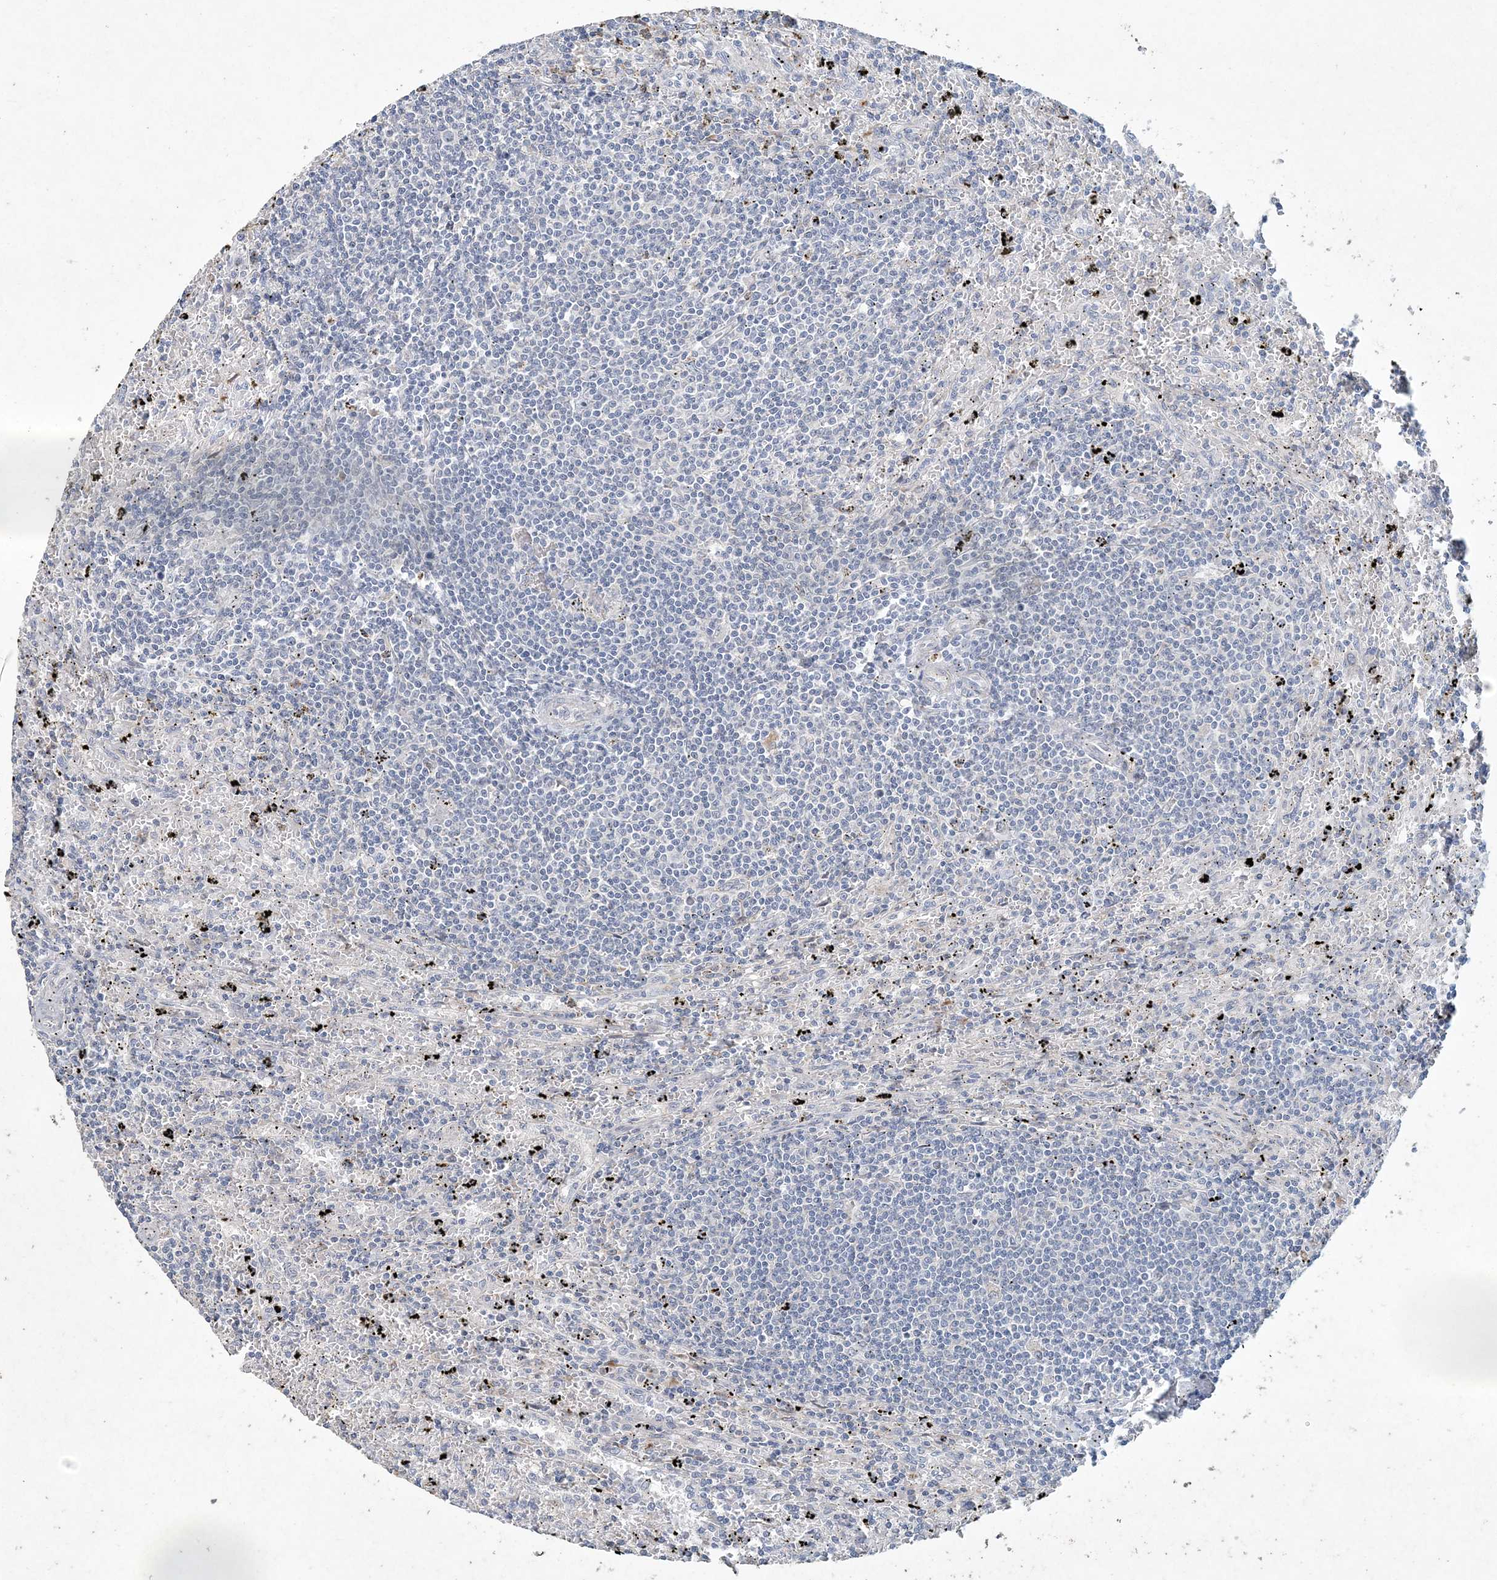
{"staining": {"intensity": "negative", "quantity": "none", "location": "none"}, "tissue": "lymphoma", "cell_type": "Tumor cells", "image_type": "cancer", "snomed": [{"axis": "morphology", "description": "Malignant lymphoma, non-Hodgkin's type, Low grade"}, {"axis": "topography", "description": "Spleen"}], "caption": "An immunohistochemistry image of lymphoma is shown. There is no staining in tumor cells of lymphoma.", "gene": "DNAH5", "patient": {"sex": "male", "age": 76}}